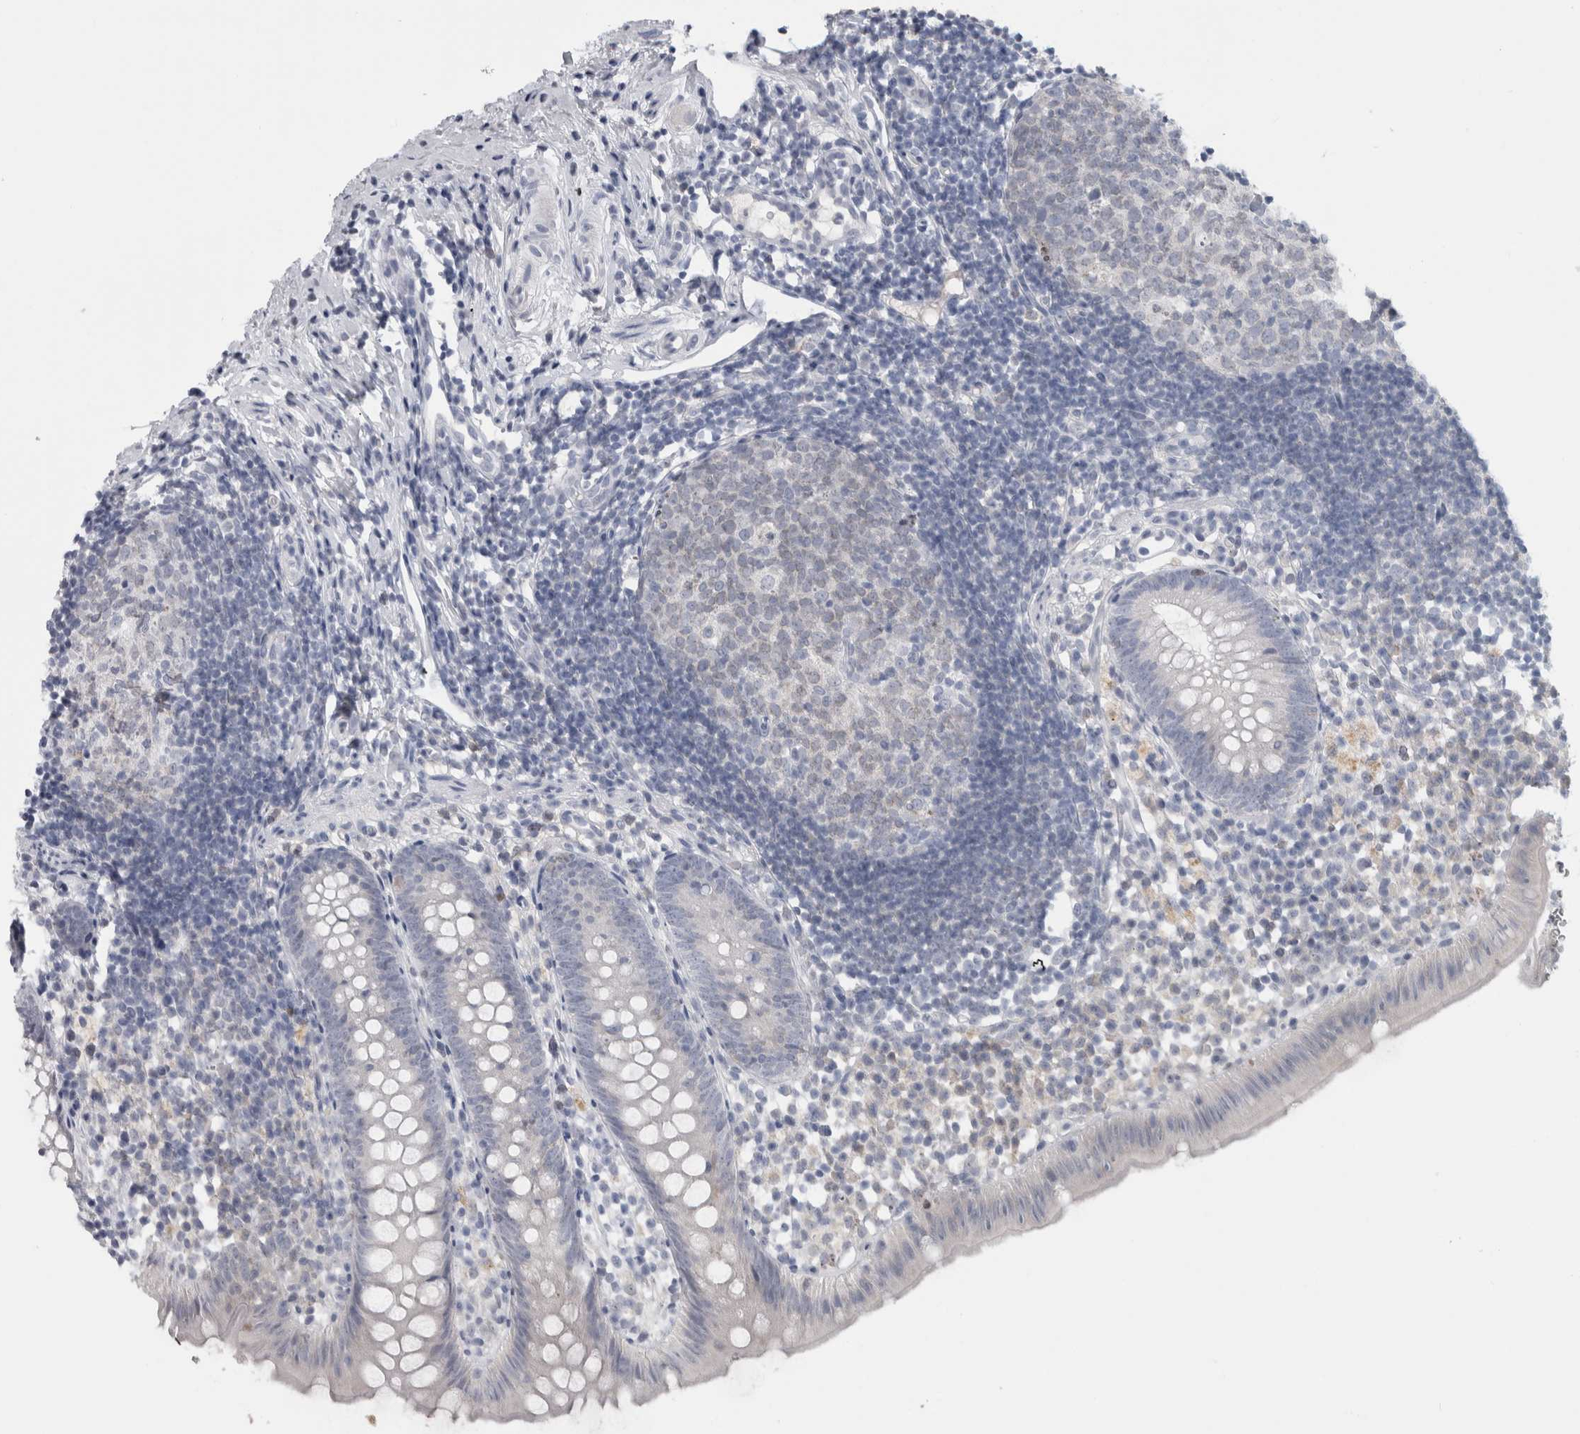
{"staining": {"intensity": "negative", "quantity": "none", "location": "none"}, "tissue": "appendix", "cell_type": "Glandular cells", "image_type": "normal", "snomed": [{"axis": "morphology", "description": "Normal tissue, NOS"}, {"axis": "topography", "description": "Appendix"}], "caption": "DAB (3,3'-diaminobenzidine) immunohistochemical staining of unremarkable human appendix shows no significant positivity in glandular cells. (Stains: DAB (3,3'-diaminobenzidine) IHC with hematoxylin counter stain, Microscopy: brightfield microscopy at high magnification).", "gene": "ADAM2", "patient": {"sex": "female", "age": 20}}